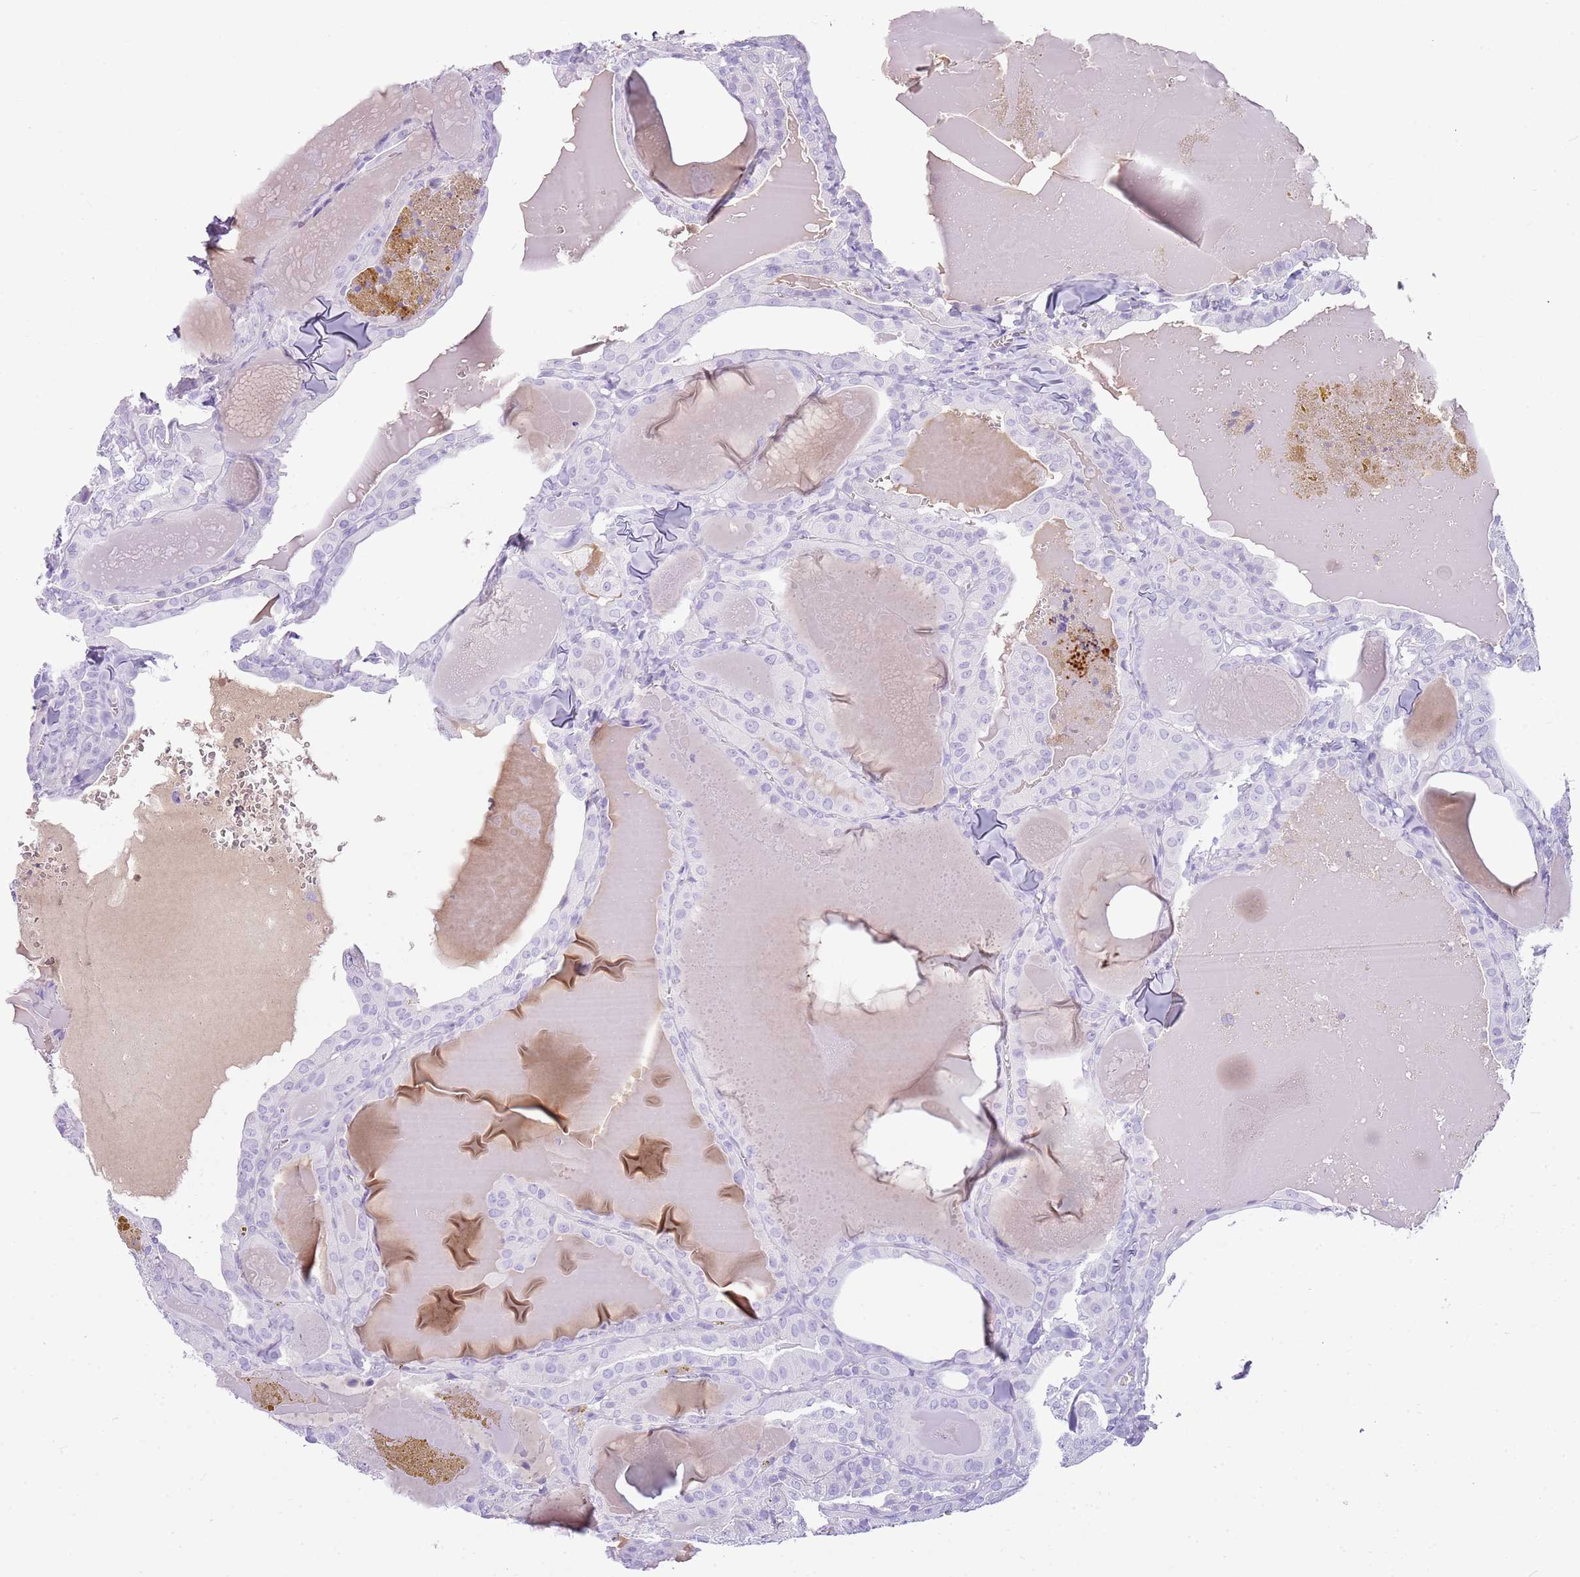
{"staining": {"intensity": "negative", "quantity": "none", "location": "none"}, "tissue": "thyroid cancer", "cell_type": "Tumor cells", "image_type": "cancer", "snomed": [{"axis": "morphology", "description": "Papillary adenocarcinoma, NOS"}, {"axis": "topography", "description": "Thyroid gland"}], "caption": "This micrograph is of thyroid papillary adenocarcinoma stained with immunohistochemistry to label a protein in brown with the nuclei are counter-stained blue. There is no staining in tumor cells.", "gene": "IGKV3D-11", "patient": {"sex": "male", "age": 52}}